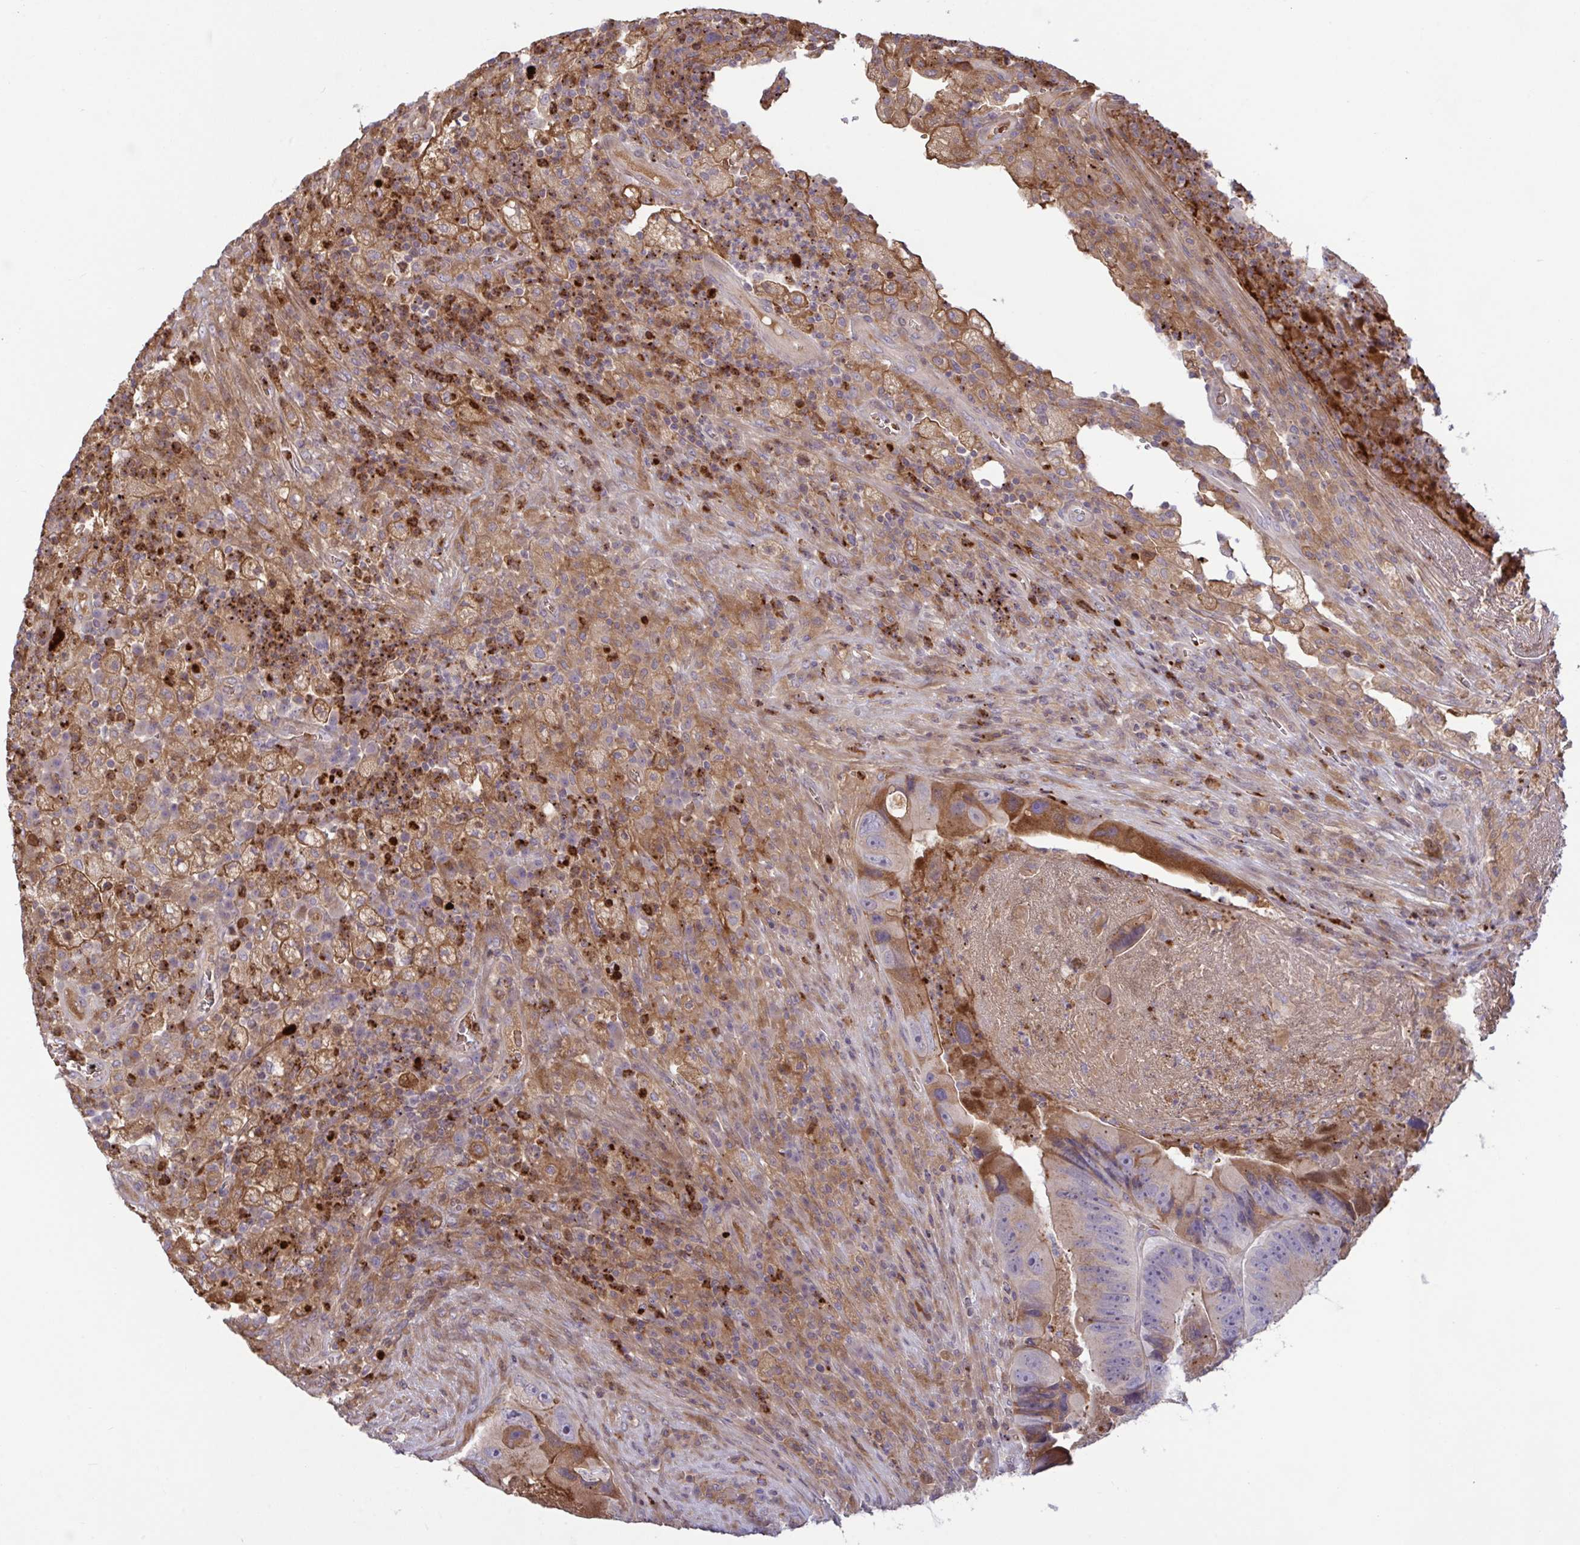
{"staining": {"intensity": "moderate", "quantity": "<25%", "location": "cytoplasmic/membranous"}, "tissue": "colorectal cancer", "cell_type": "Tumor cells", "image_type": "cancer", "snomed": [{"axis": "morphology", "description": "Adenocarcinoma, NOS"}, {"axis": "topography", "description": "Colon"}], "caption": "Protein positivity by immunohistochemistry displays moderate cytoplasmic/membranous positivity in about <25% of tumor cells in colorectal adenocarcinoma. (IHC, brightfield microscopy, high magnification).", "gene": "IL1R1", "patient": {"sex": "female", "age": 86}}